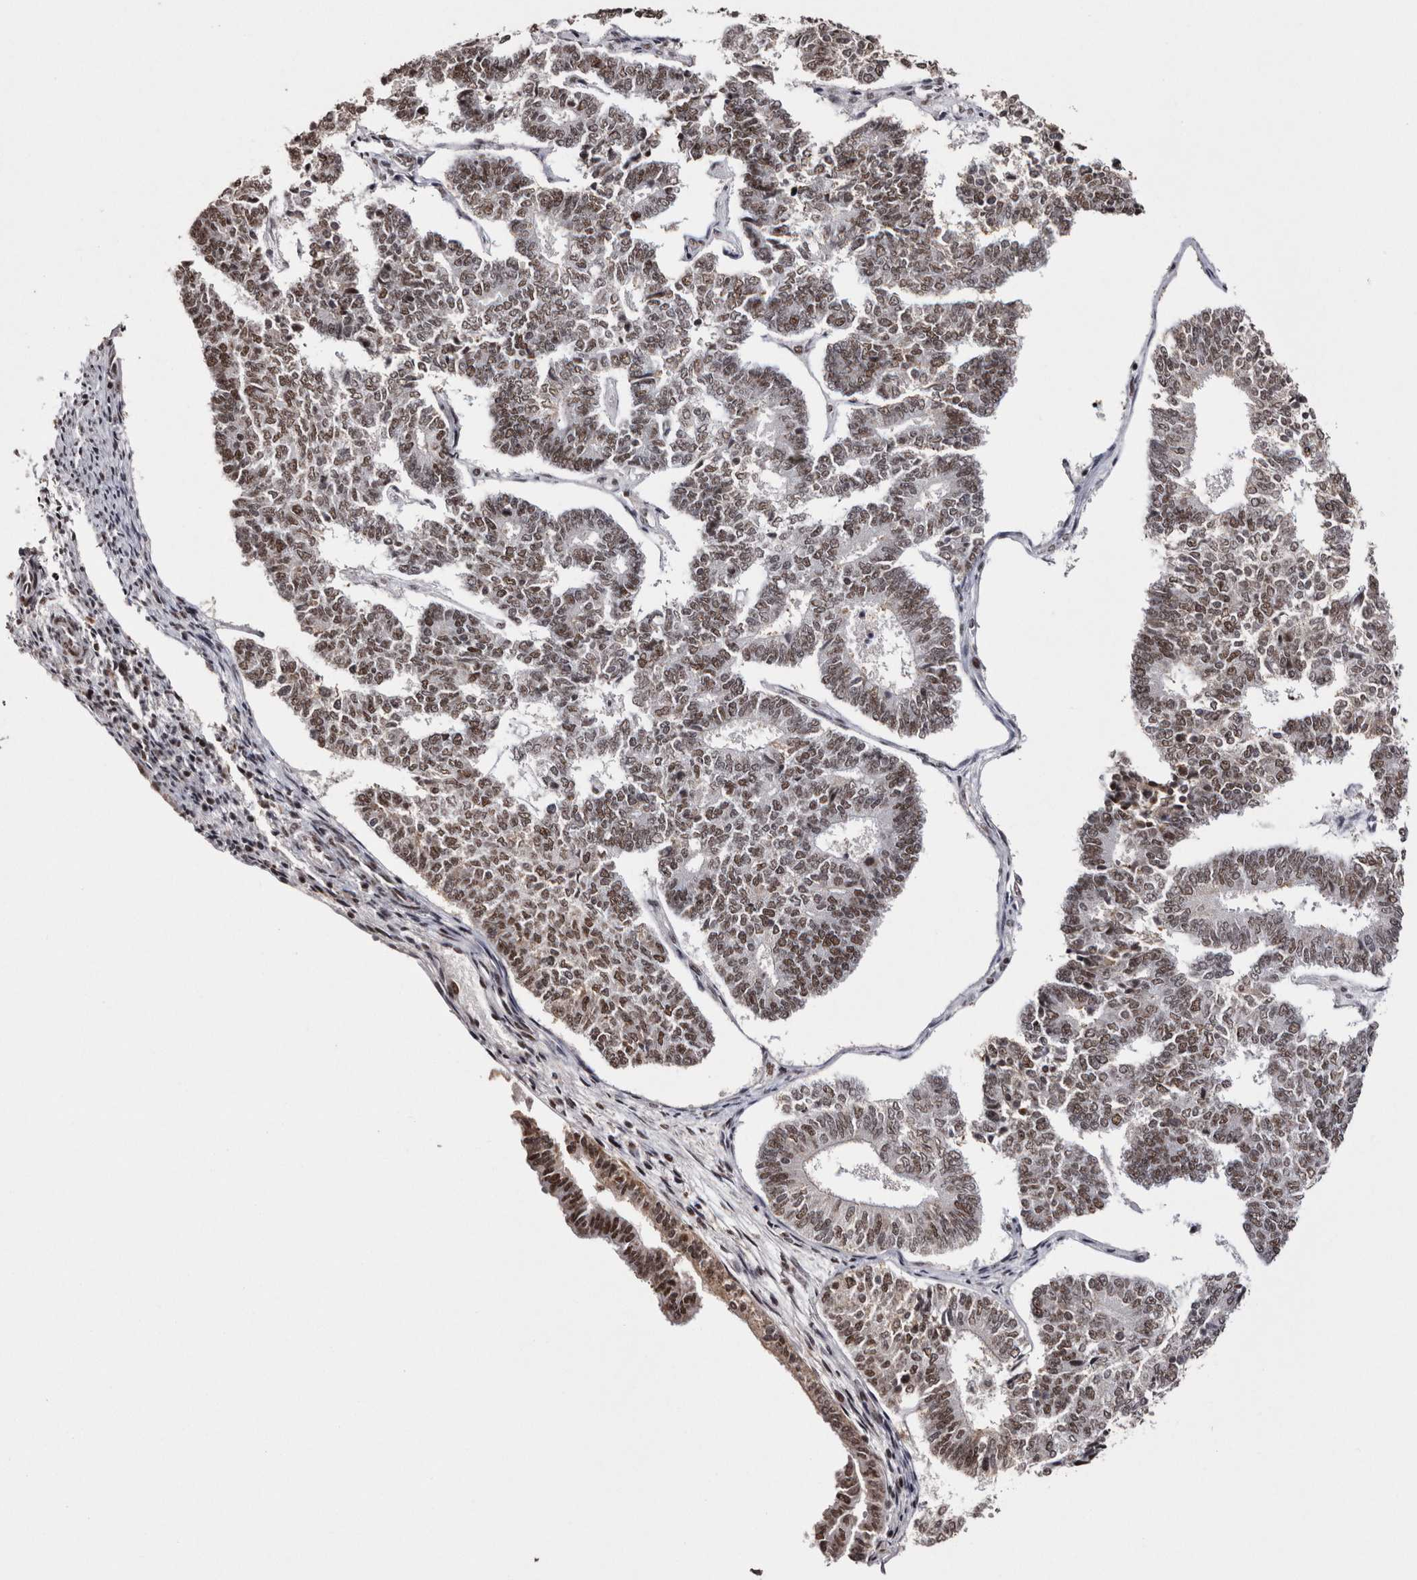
{"staining": {"intensity": "moderate", "quantity": ">75%", "location": "nuclear"}, "tissue": "endometrial cancer", "cell_type": "Tumor cells", "image_type": "cancer", "snomed": [{"axis": "morphology", "description": "Adenocarcinoma, NOS"}, {"axis": "topography", "description": "Endometrium"}], "caption": "Brown immunohistochemical staining in human endometrial cancer reveals moderate nuclear expression in about >75% of tumor cells.", "gene": "SMC1A", "patient": {"sex": "female", "age": 70}}